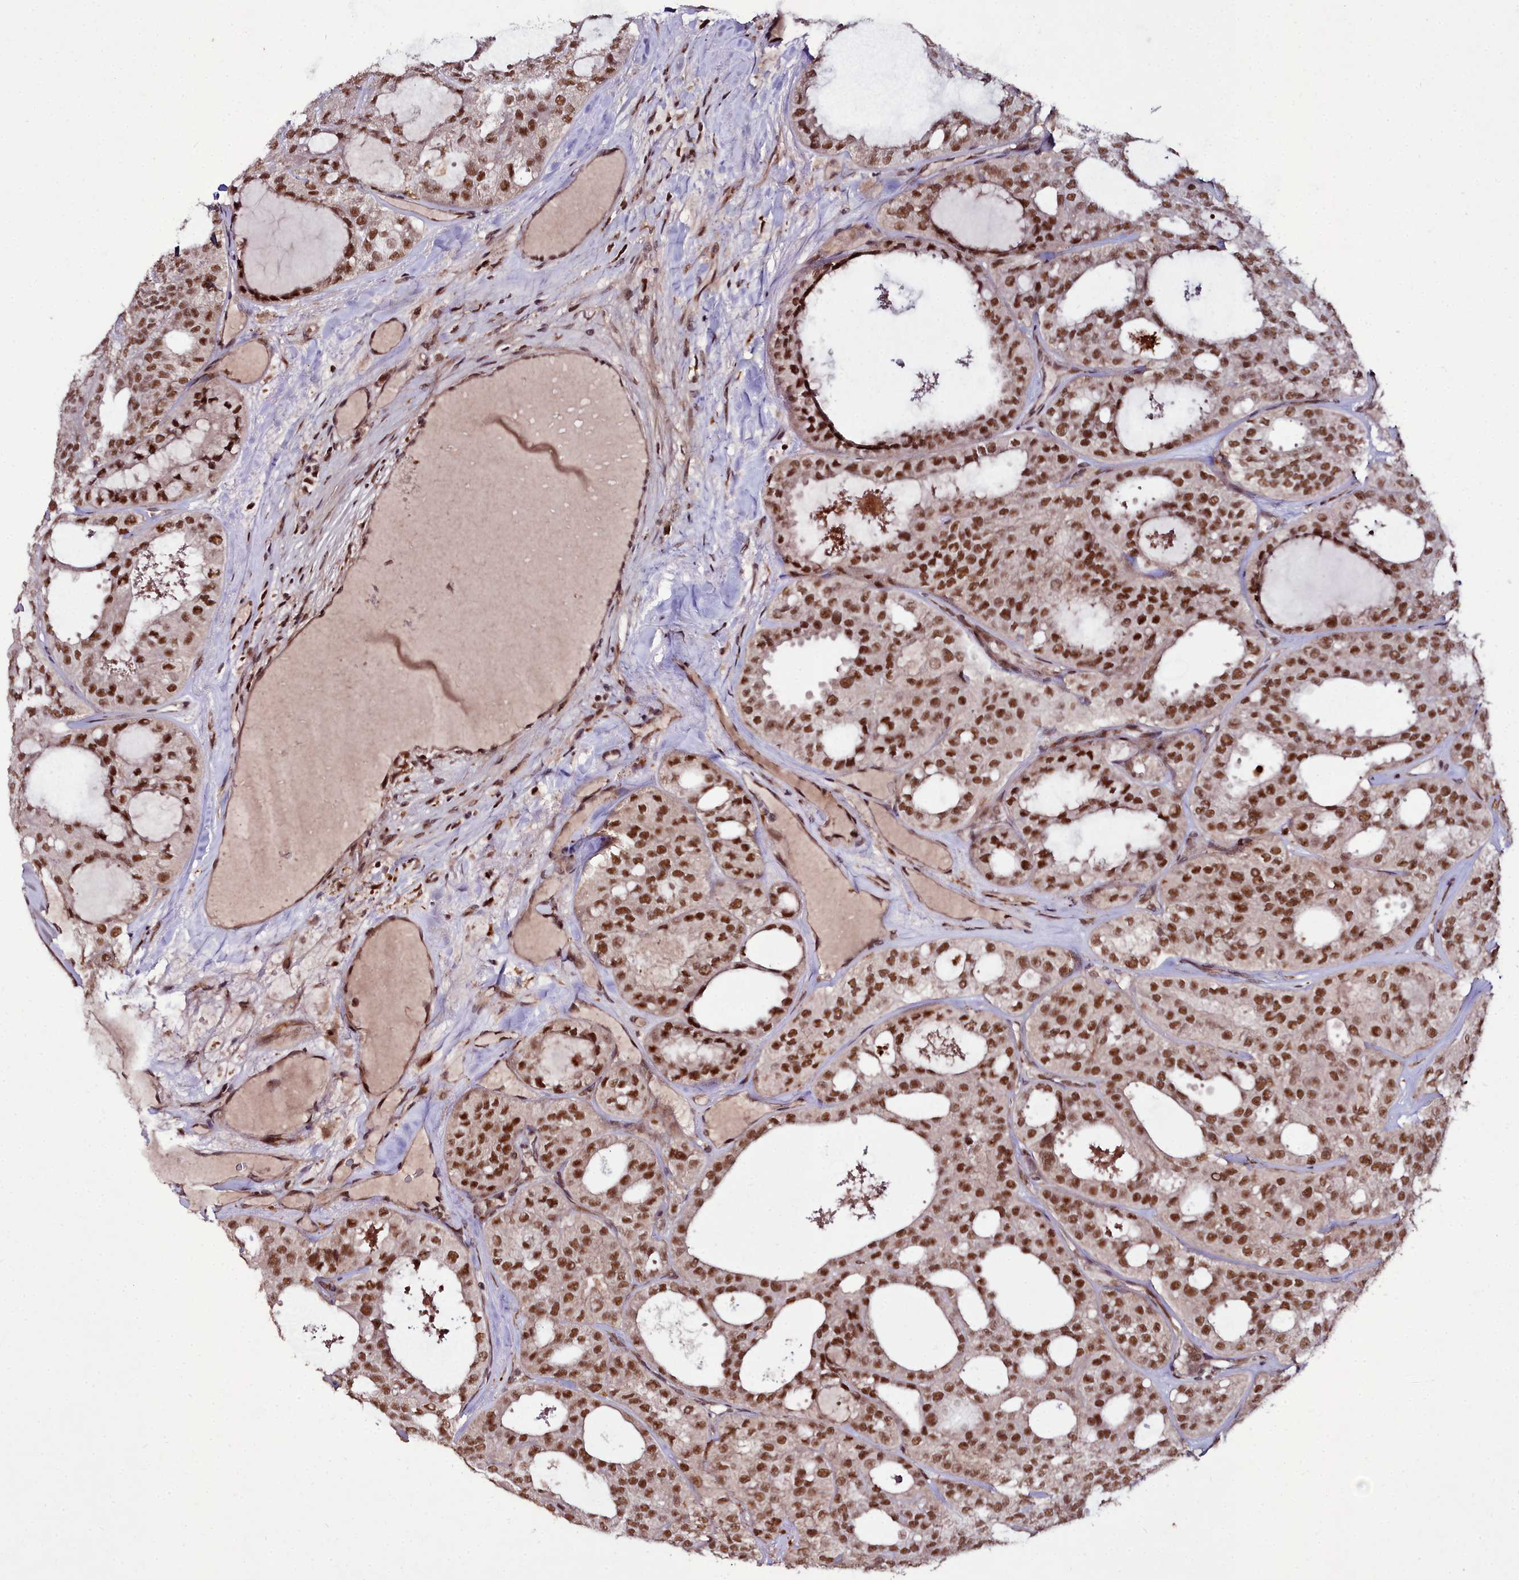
{"staining": {"intensity": "strong", "quantity": ">75%", "location": "nuclear"}, "tissue": "thyroid cancer", "cell_type": "Tumor cells", "image_type": "cancer", "snomed": [{"axis": "morphology", "description": "Follicular adenoma carcinoma, NOS"}, {"axis": "topography", "description": "Thyroid gland"}], "caption": "Thyroid cancer (follicular adenoma carcinoma) stained for a protein reveals strong nuclear positivity in tumor cells.", "gene": "CXXC1", "patient": {"sex": "male", "age": 75}}